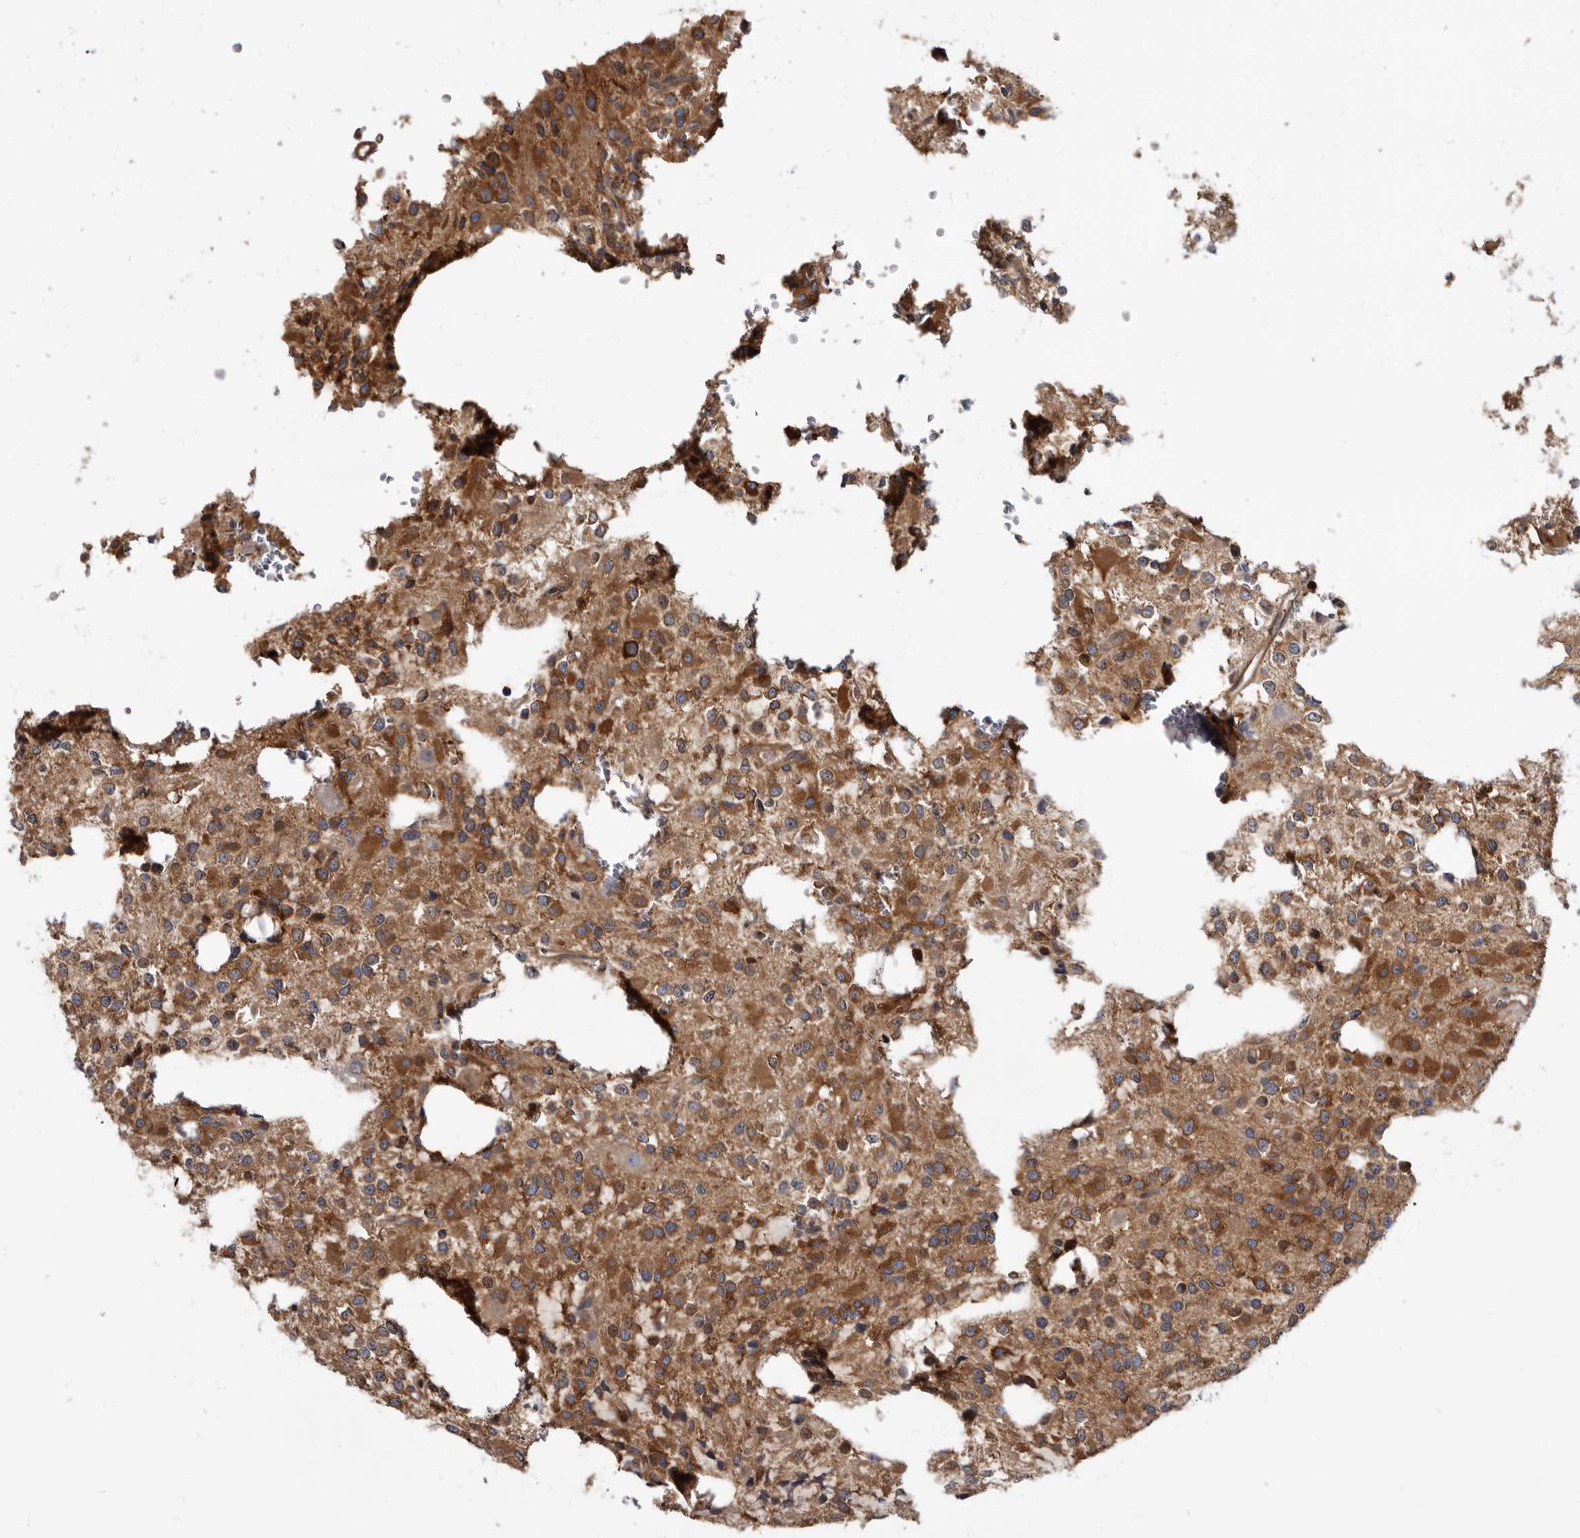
{"staining": {"intensity": "moderate", "quantity": ">75%", "location": "cytoplasmic/membranous"}, "tissue": "glioma", "cell_type": "Tumor cells", "image_type": "cancer", "snomed": [{"axis": "morphology", "description": "Glioma, malignant, High grade"}, {"axis": "topography", "description": "Brain"}], "caption": "A high-resolution micrograph shows IHC staining of glioma, which shows moderate cytoplasmic/membranous staining in approximately >75% of tumor cells. The staining is performed using DAB brown chromogen to label protein expression. The nuclei are counter-stained blue using hematoxylin.", "gene": "CBL", "patient": {"sex": "female", "age": 62}}